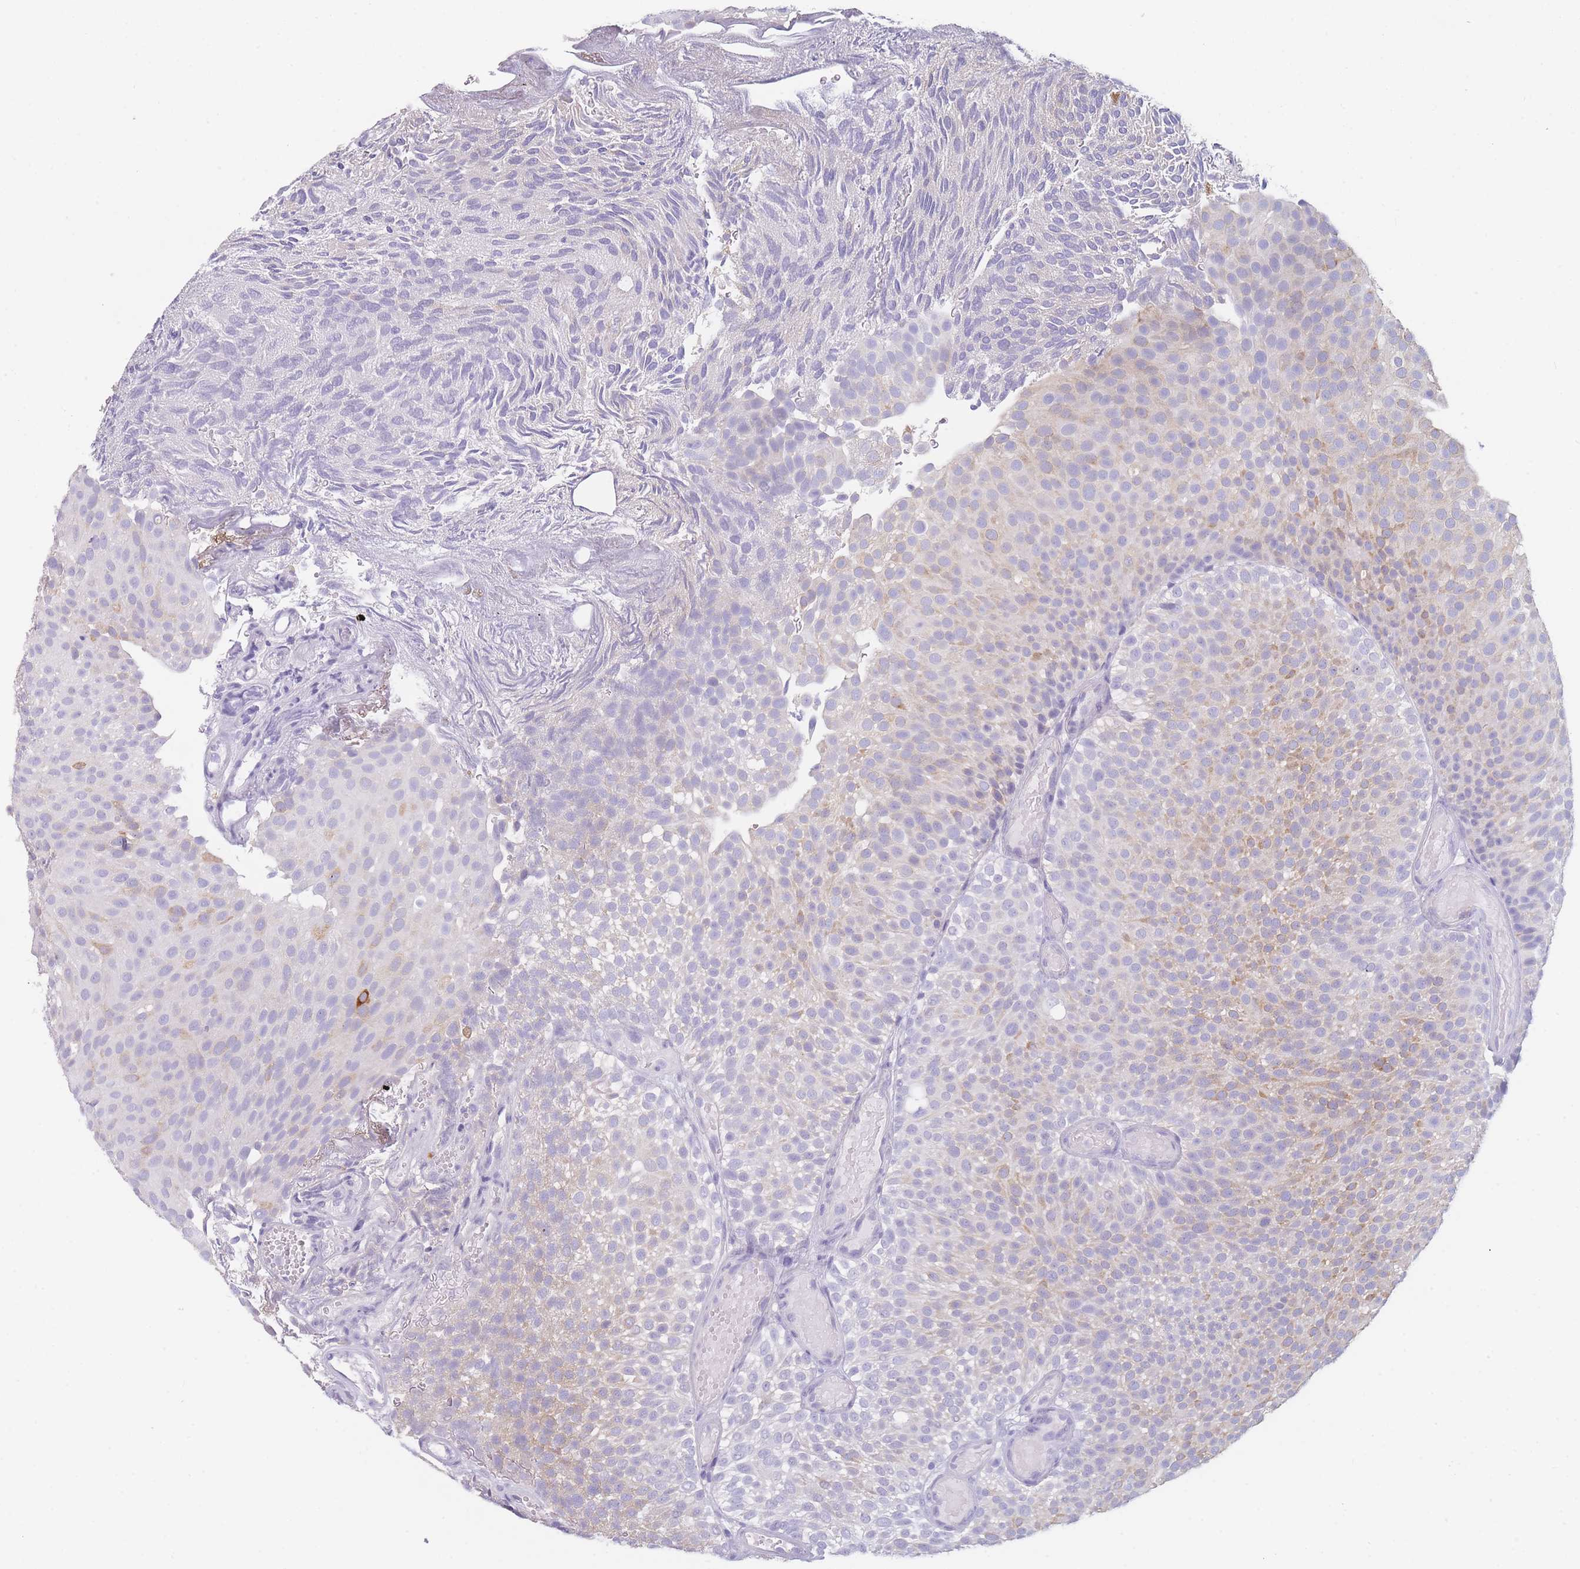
{"staining": {"intensity": "weak", "quantity": "<25%", "location": "cytoplasmic/membranous"}, "tissue": "urothelial cancer", "cell_type": "Tumor cells", "image_type": "cancer", "snomed": [{"axis": "morphology", "description": "Urothelial carcinoma, Low grade"}, {"axis": "topography", "description": "Urinary bladder"}], "caption": "This is an IHC histopathology image of low-grade urothelial carcinoma. There is no positivity in tumor cells.", "gene": "ZNF627", "patient": {"sex": "male", "age": 78}}